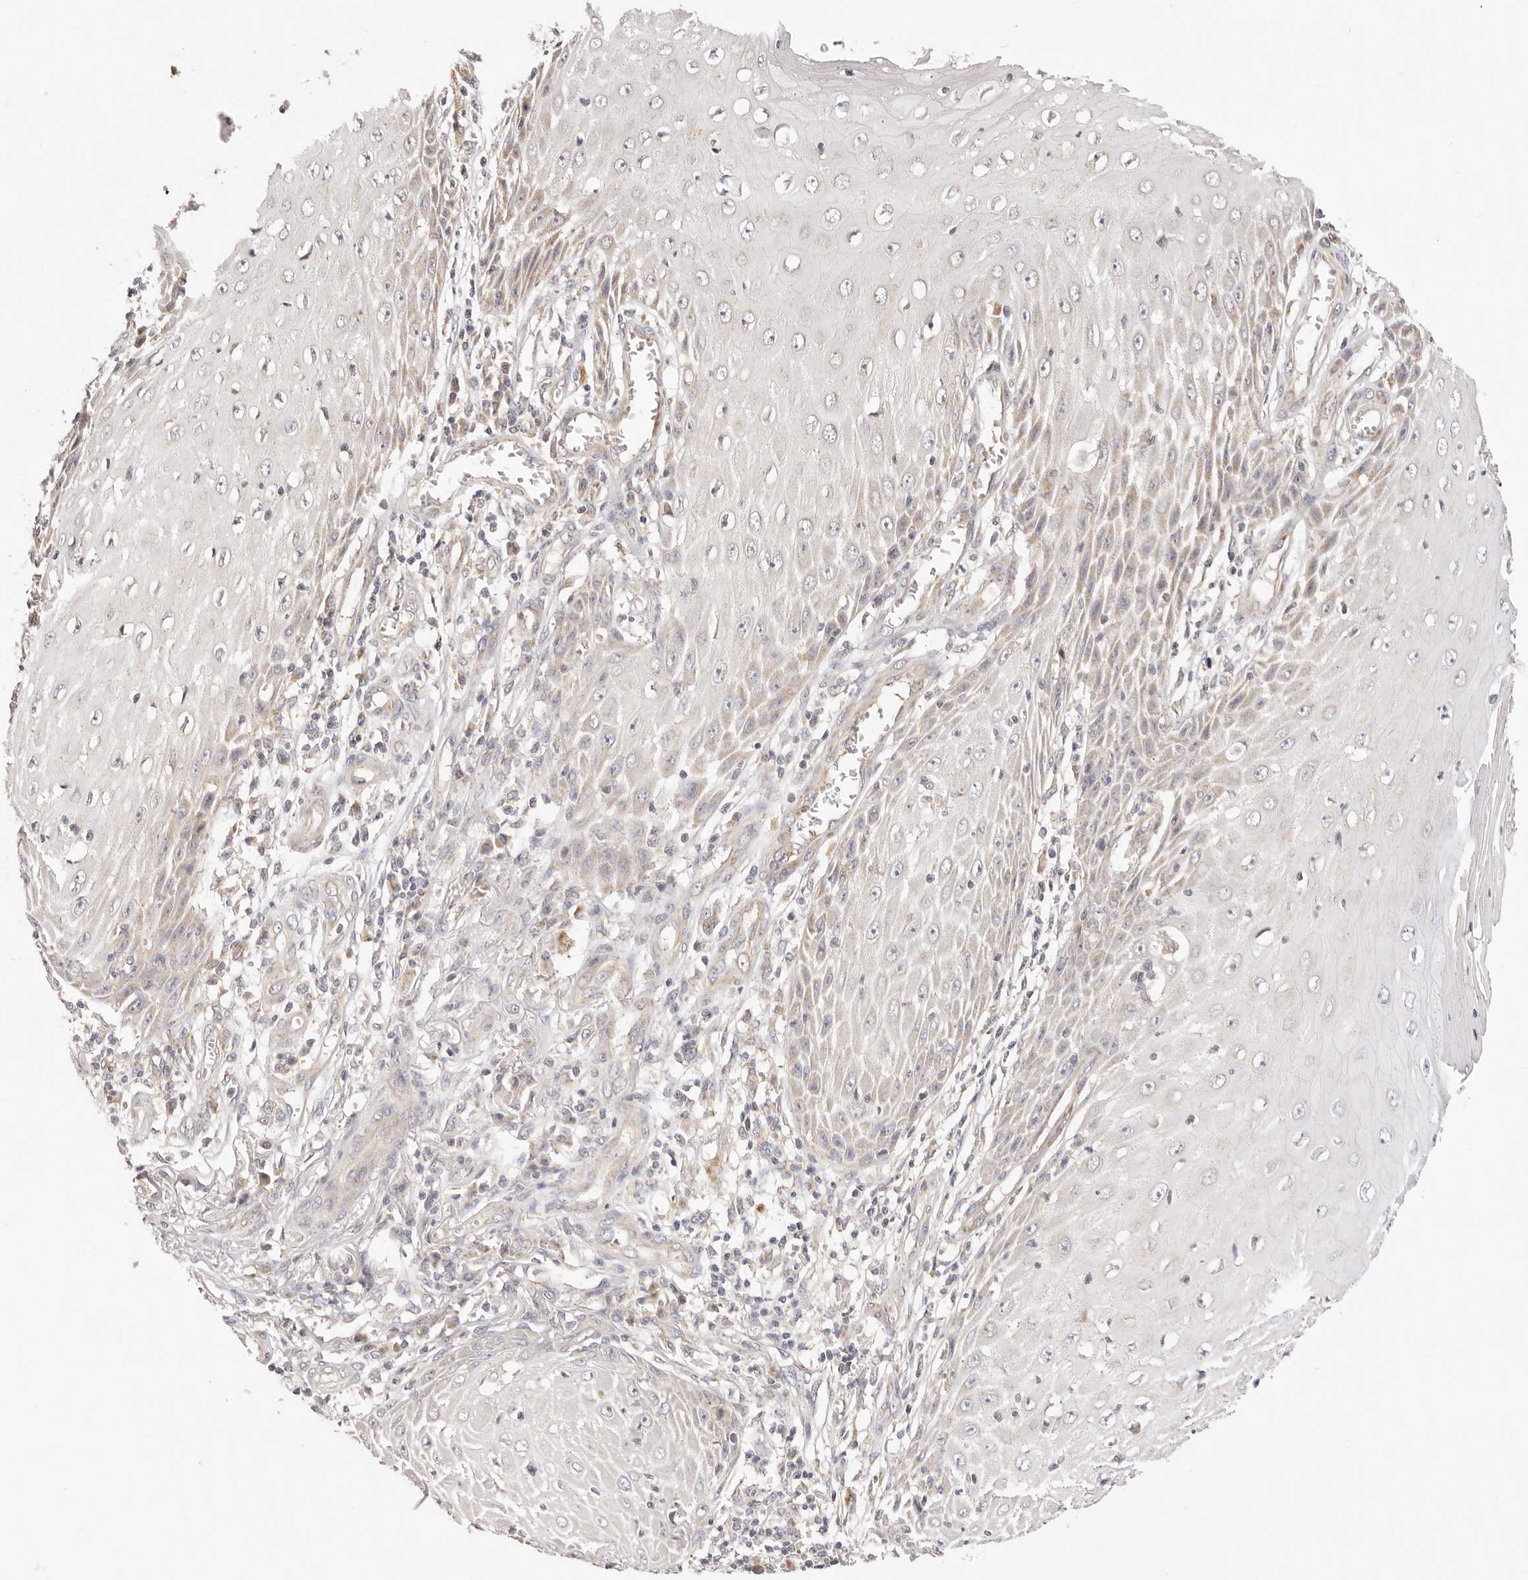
{"staining": {"intensity": "negative", "quantity": "none", "location": "none"}, "tissue": "skin cancer", "cell_type": "Tumor cells", "image_type": "cancer", "snomed": [{"axis": "morphology", "description": "Squamous cell carcinoma, NOS"}, {"axis": "topography", "description": "Skin"}], "caption": "Immunohistochemistry (IHC) photomicrograph of squamous cell carcinoma (skin) stained for a protein (brown), which displays no positivity in tumor cells.", "gene": "KCMF1", "patient": {"sex": "female", "age": 73}}